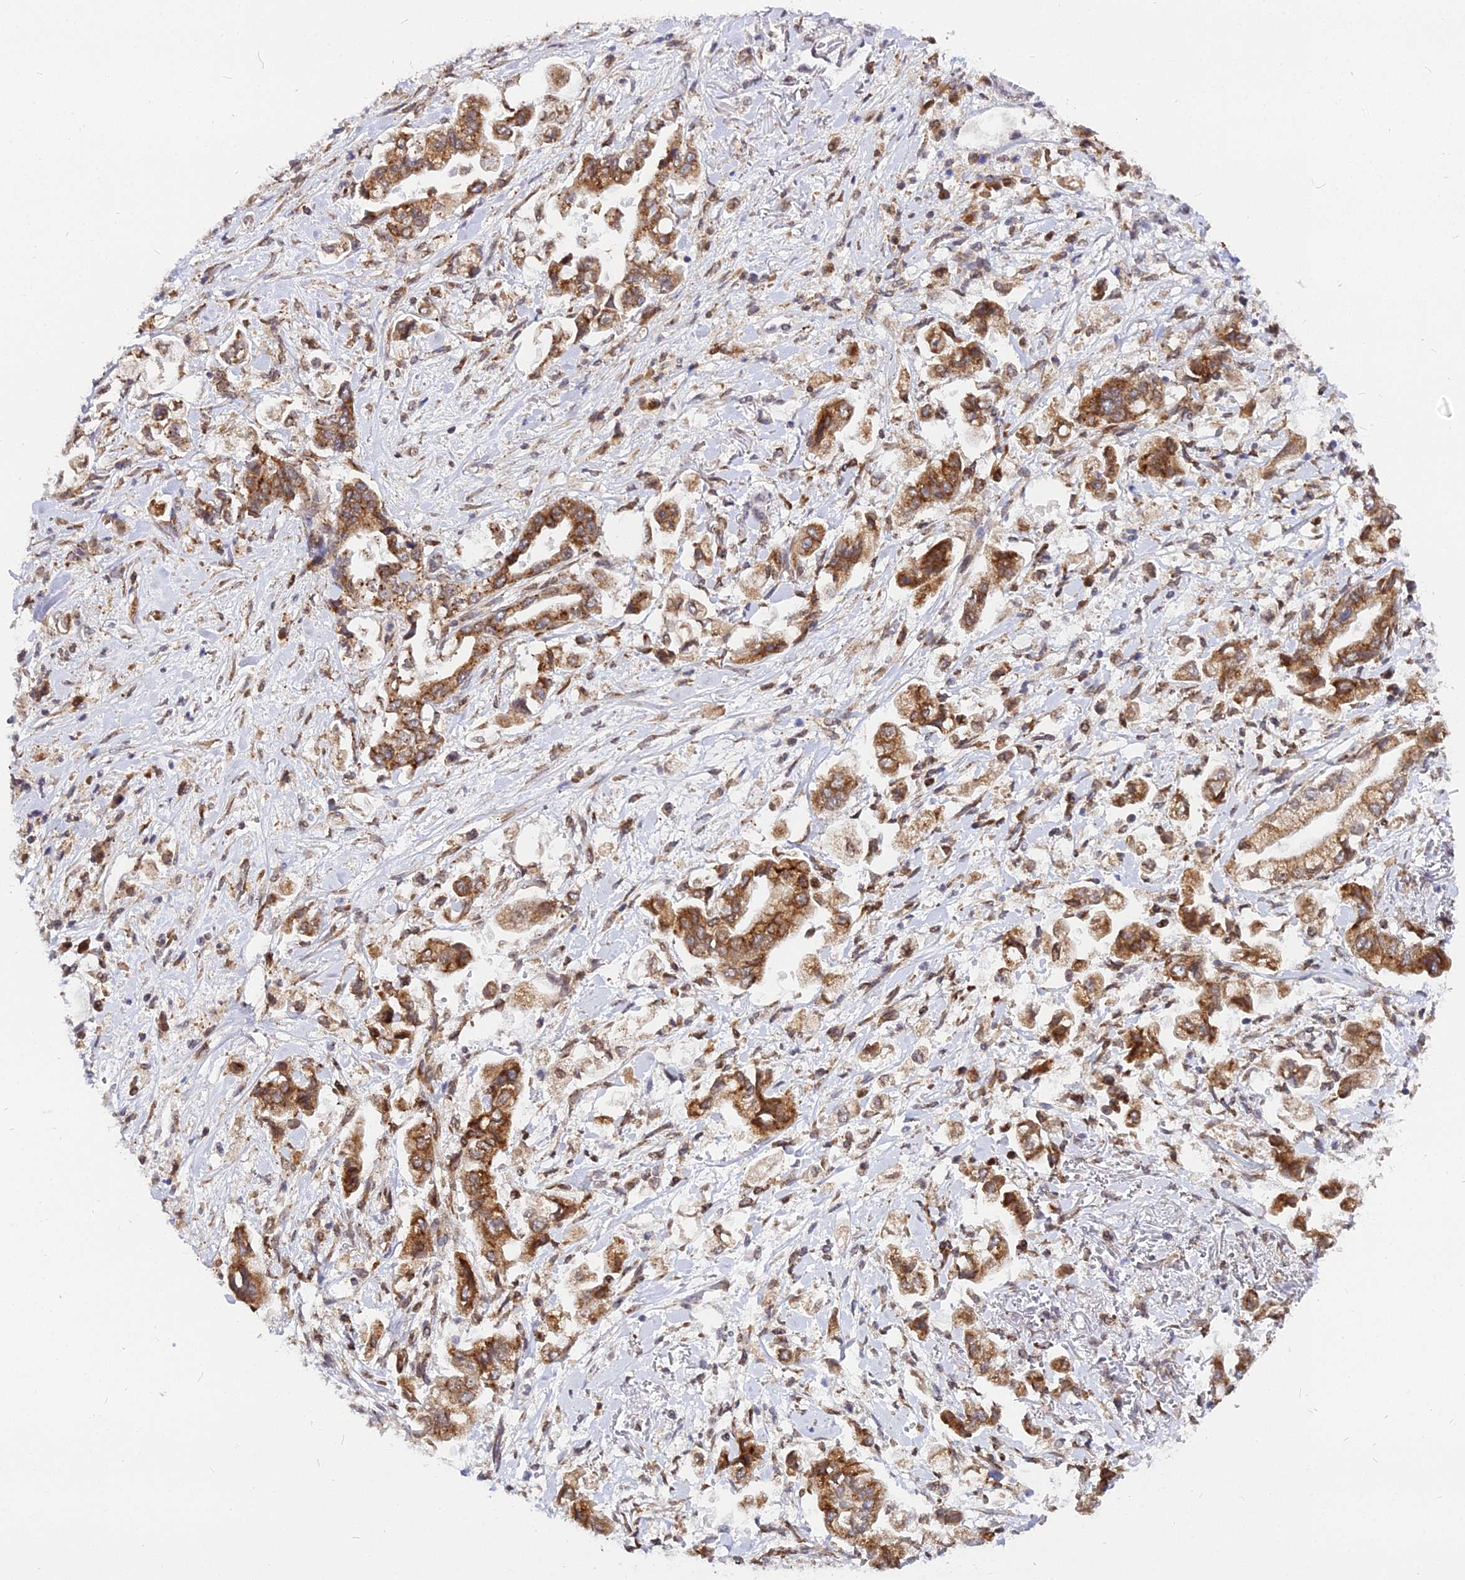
{"staining": {"intensity": "strong", "quantity": ">75%", "location": "cytoplasmic/membranous"}, "tissue": "stomach cancer", "cell_type": "Tumor cells", "image_type": "cancer", "snomed": [{"axis": "morphology", "description": "Adenocarcinoma, NOS"}, {"axis": "topography", "description": "Stomach"}], "caption": "Brown immunohistochemical staining in human stomach adenocarcinoma reveals strong cytoplasmic/membranous staining in approximately >75% of tumor cells.", "gene": "RNF121", "patient": {"sex": "male", "age": 62}}